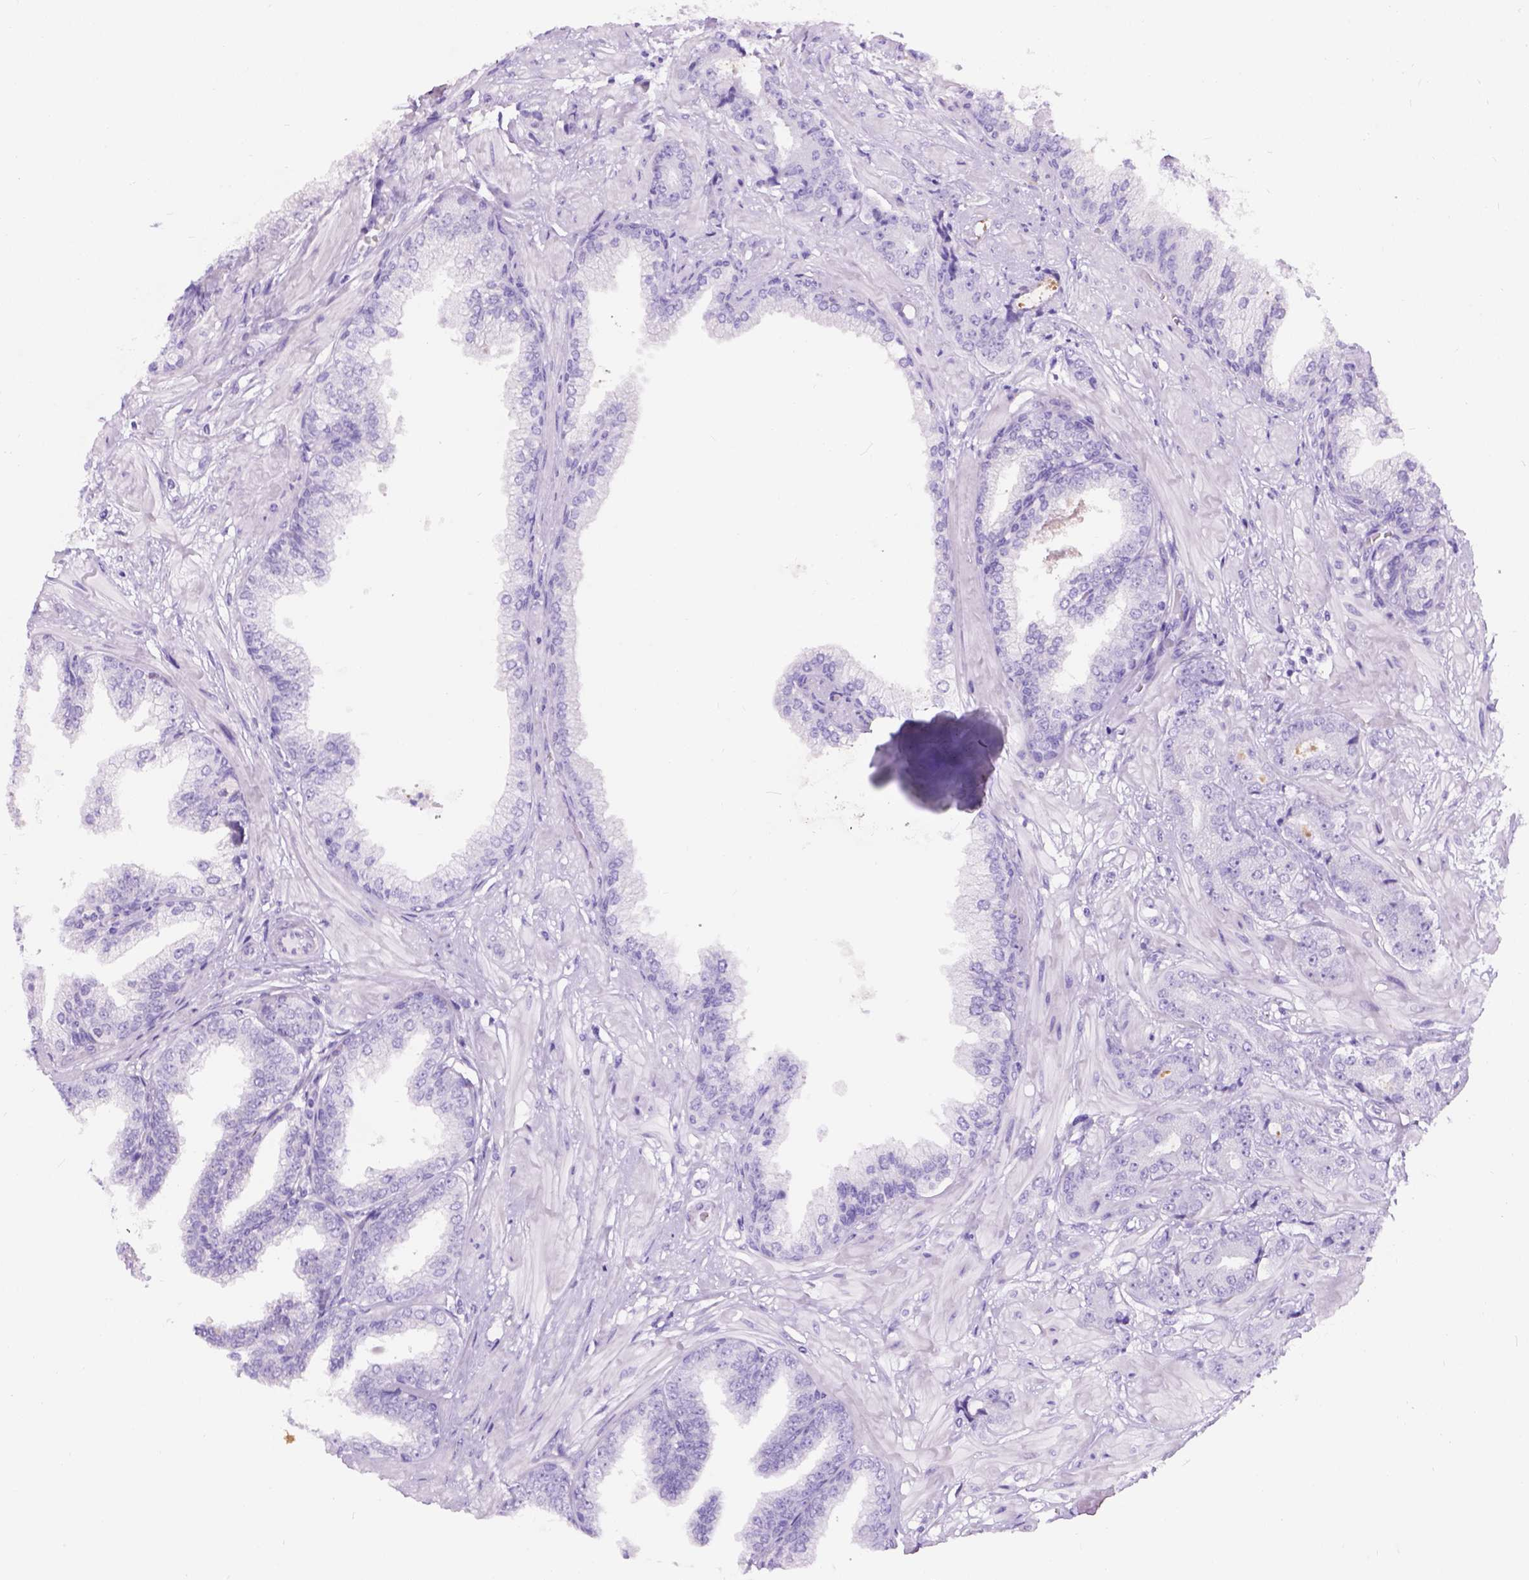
{"staining": {"intensity": "negative", "quantity": "none", "location": "none"}, "tissue": "prostate cancer", "cell_type": "Tumor cells", "image_type": "cancer", "snomed": [{"axis": "morphology", "description": "Adenocarcinoma, Low grade"}, {"axis": "topography", "description": "Prostate"}], "caption": "Human prostate cancer stained for a protein using immunohistochemistry shows no expression in tumor cells.", "gene": "C7orf57", "patient": {"sex": "male", "age": 55}}